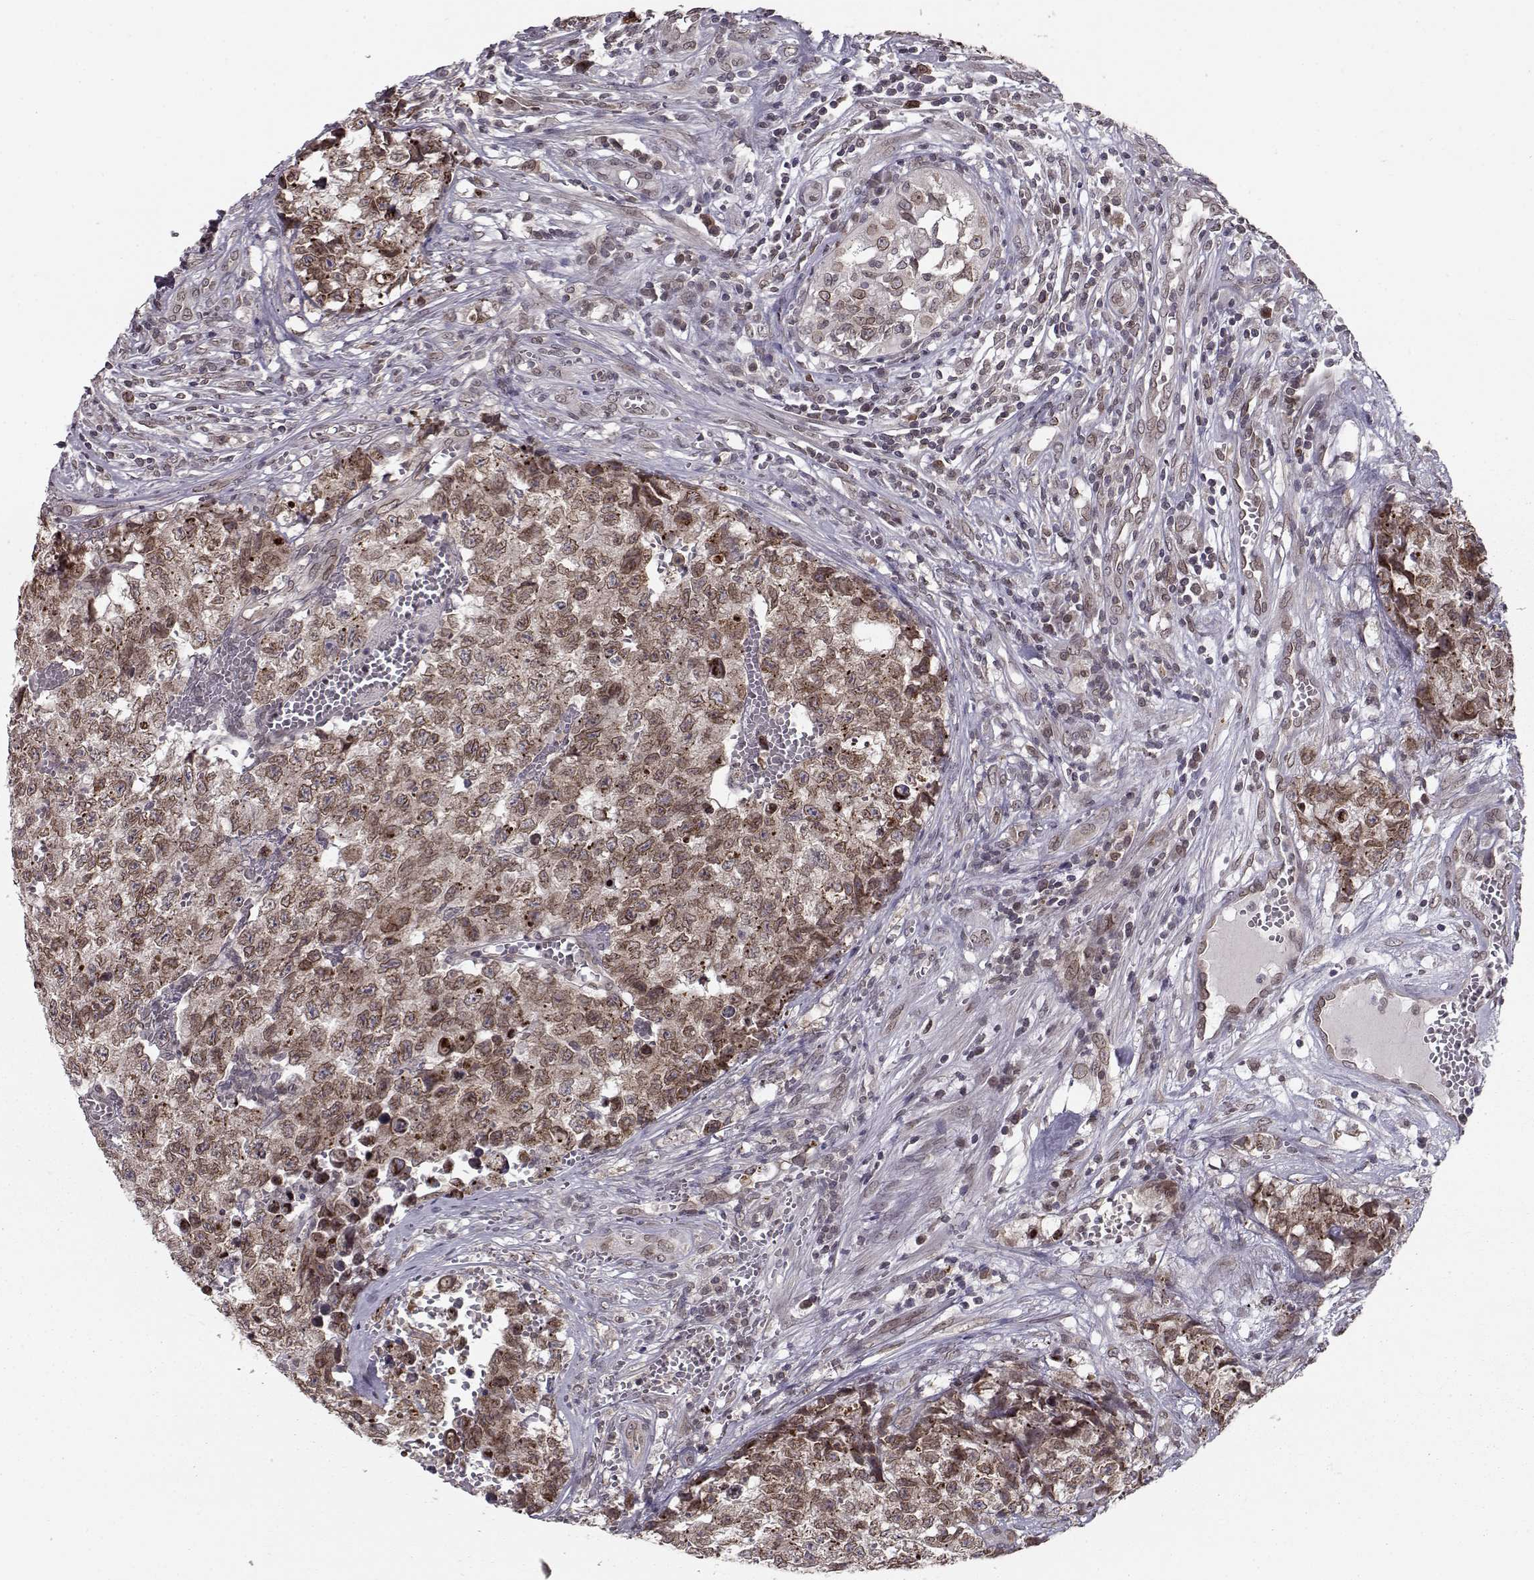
{"staining": {"intensity": "weak", "quantity": ">75%", "location": "cytoplasmic/membranous,nuclear"}, "tissue": "testis cancer", "cell_type": "Tumor cells", "image_type": "cancer", "snomed": [{"axis": "morphology", "description": "Seminoma, NOS"}, {"axis": "morphology", "description": "Carcinoma, Embryonal, NOS"}, {"axis": "topography", "description": "Testis"}], "caption": "The micrograph shows a brown stain indicating the presence of a protein in the cytoplasmic/membranous and nuclear of tumor cells in testis cancer.", "gene": "NUP37", "patient": {"sex": "male", "age": 22}}